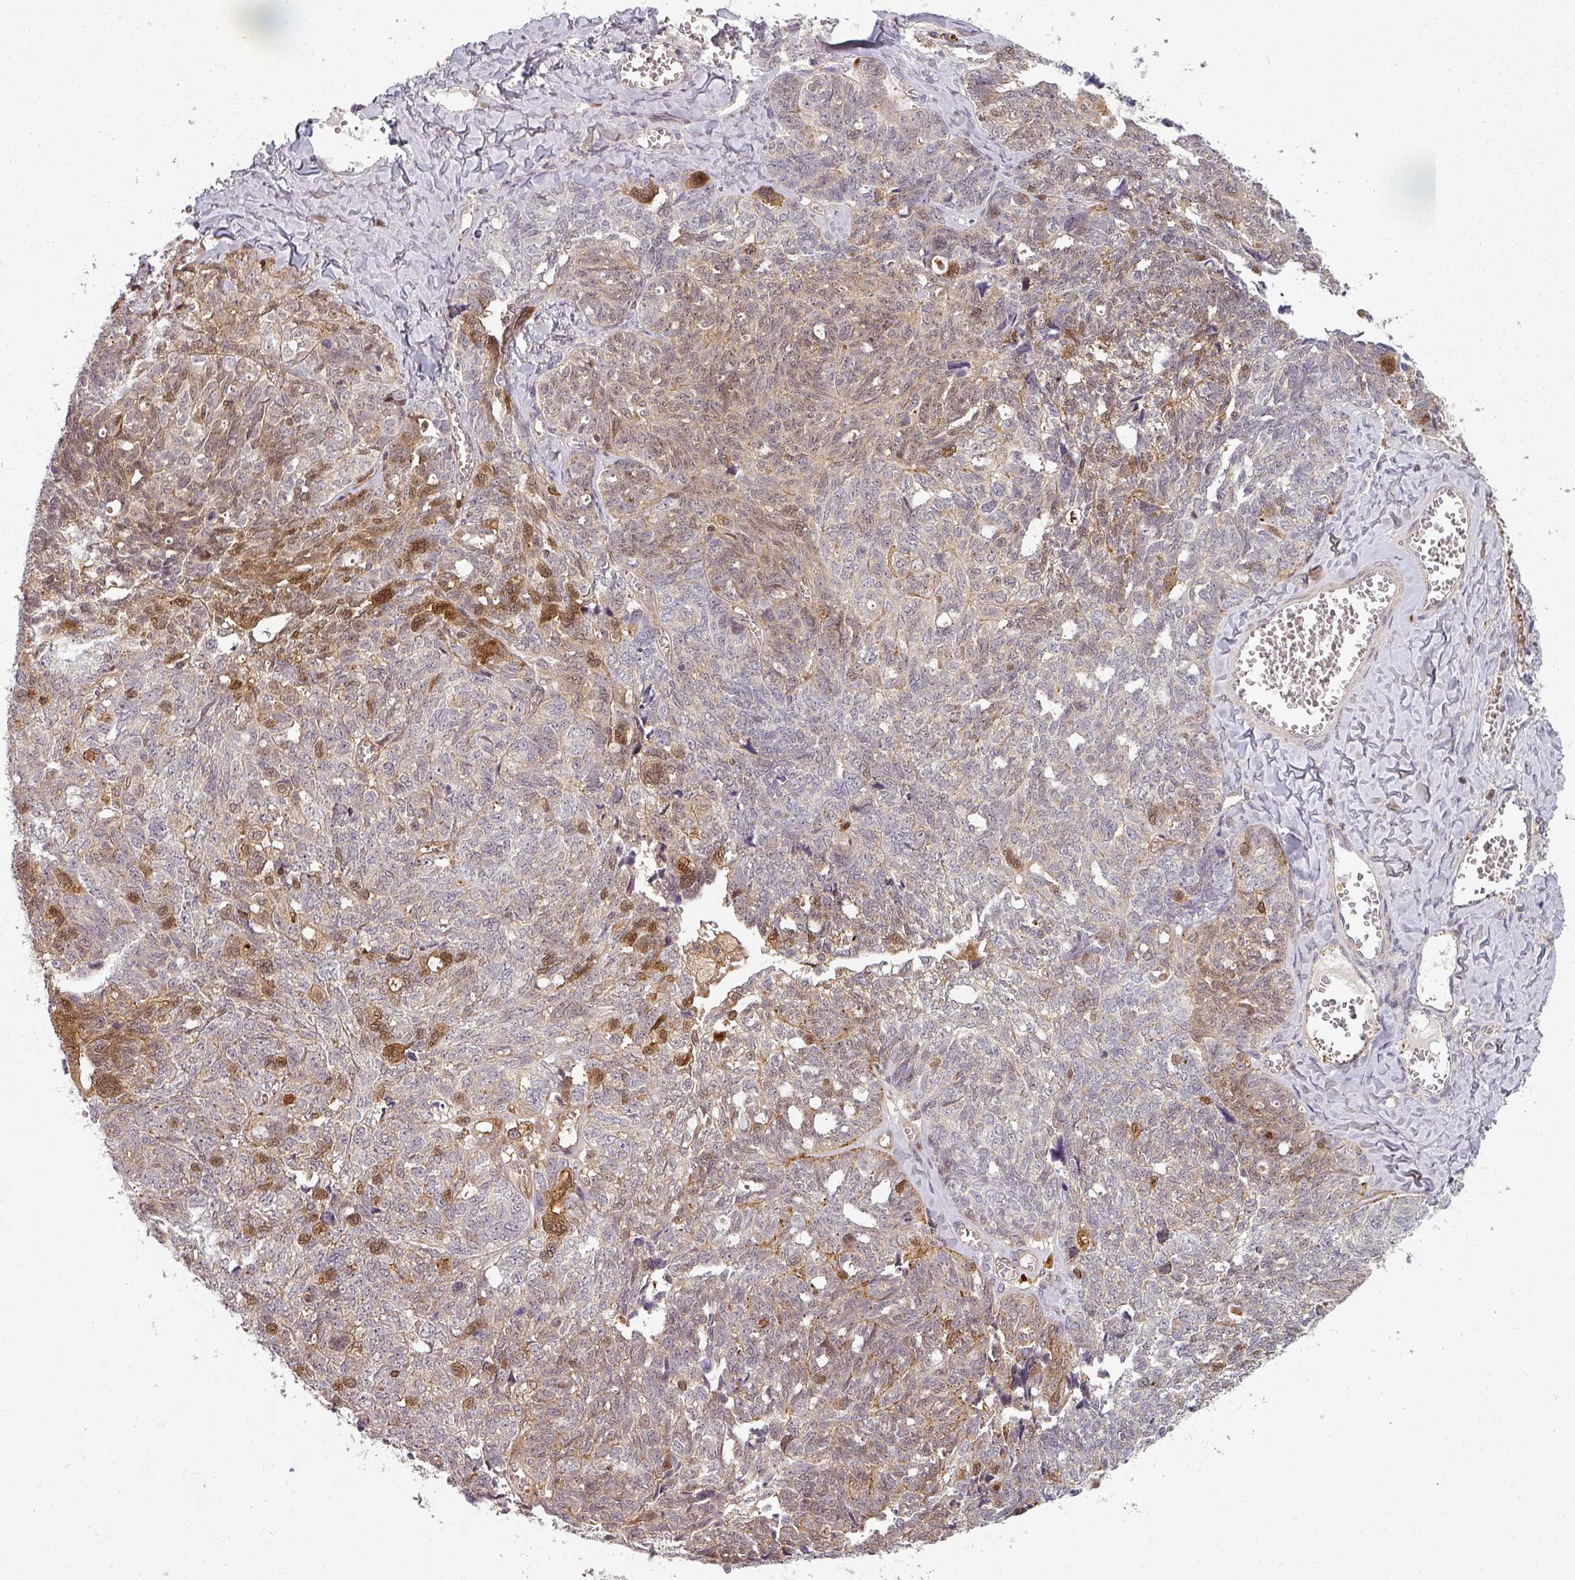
{"staining": {"intensity": "moderate", "quantity": "<25%", "location": "cytoplasmic/membranous,nuclear"}, "tissue": "ovarian cancer", "cell_type": "Tumor cells", "image_type": "cancer", "snomed": [{"axis": "morphology", "description": "Cystadenocarcinoma, serous, NOS"}, {"axis": "topography", "description": "Ovary"}], "caption": "Human ovarian cancer (serous cystadenocarcinoma) stained with a protein marker demonstrates moderate staining in tumor cells.", "gene": "CLIC1", "patient": {"sex": "female", "age": 79}}